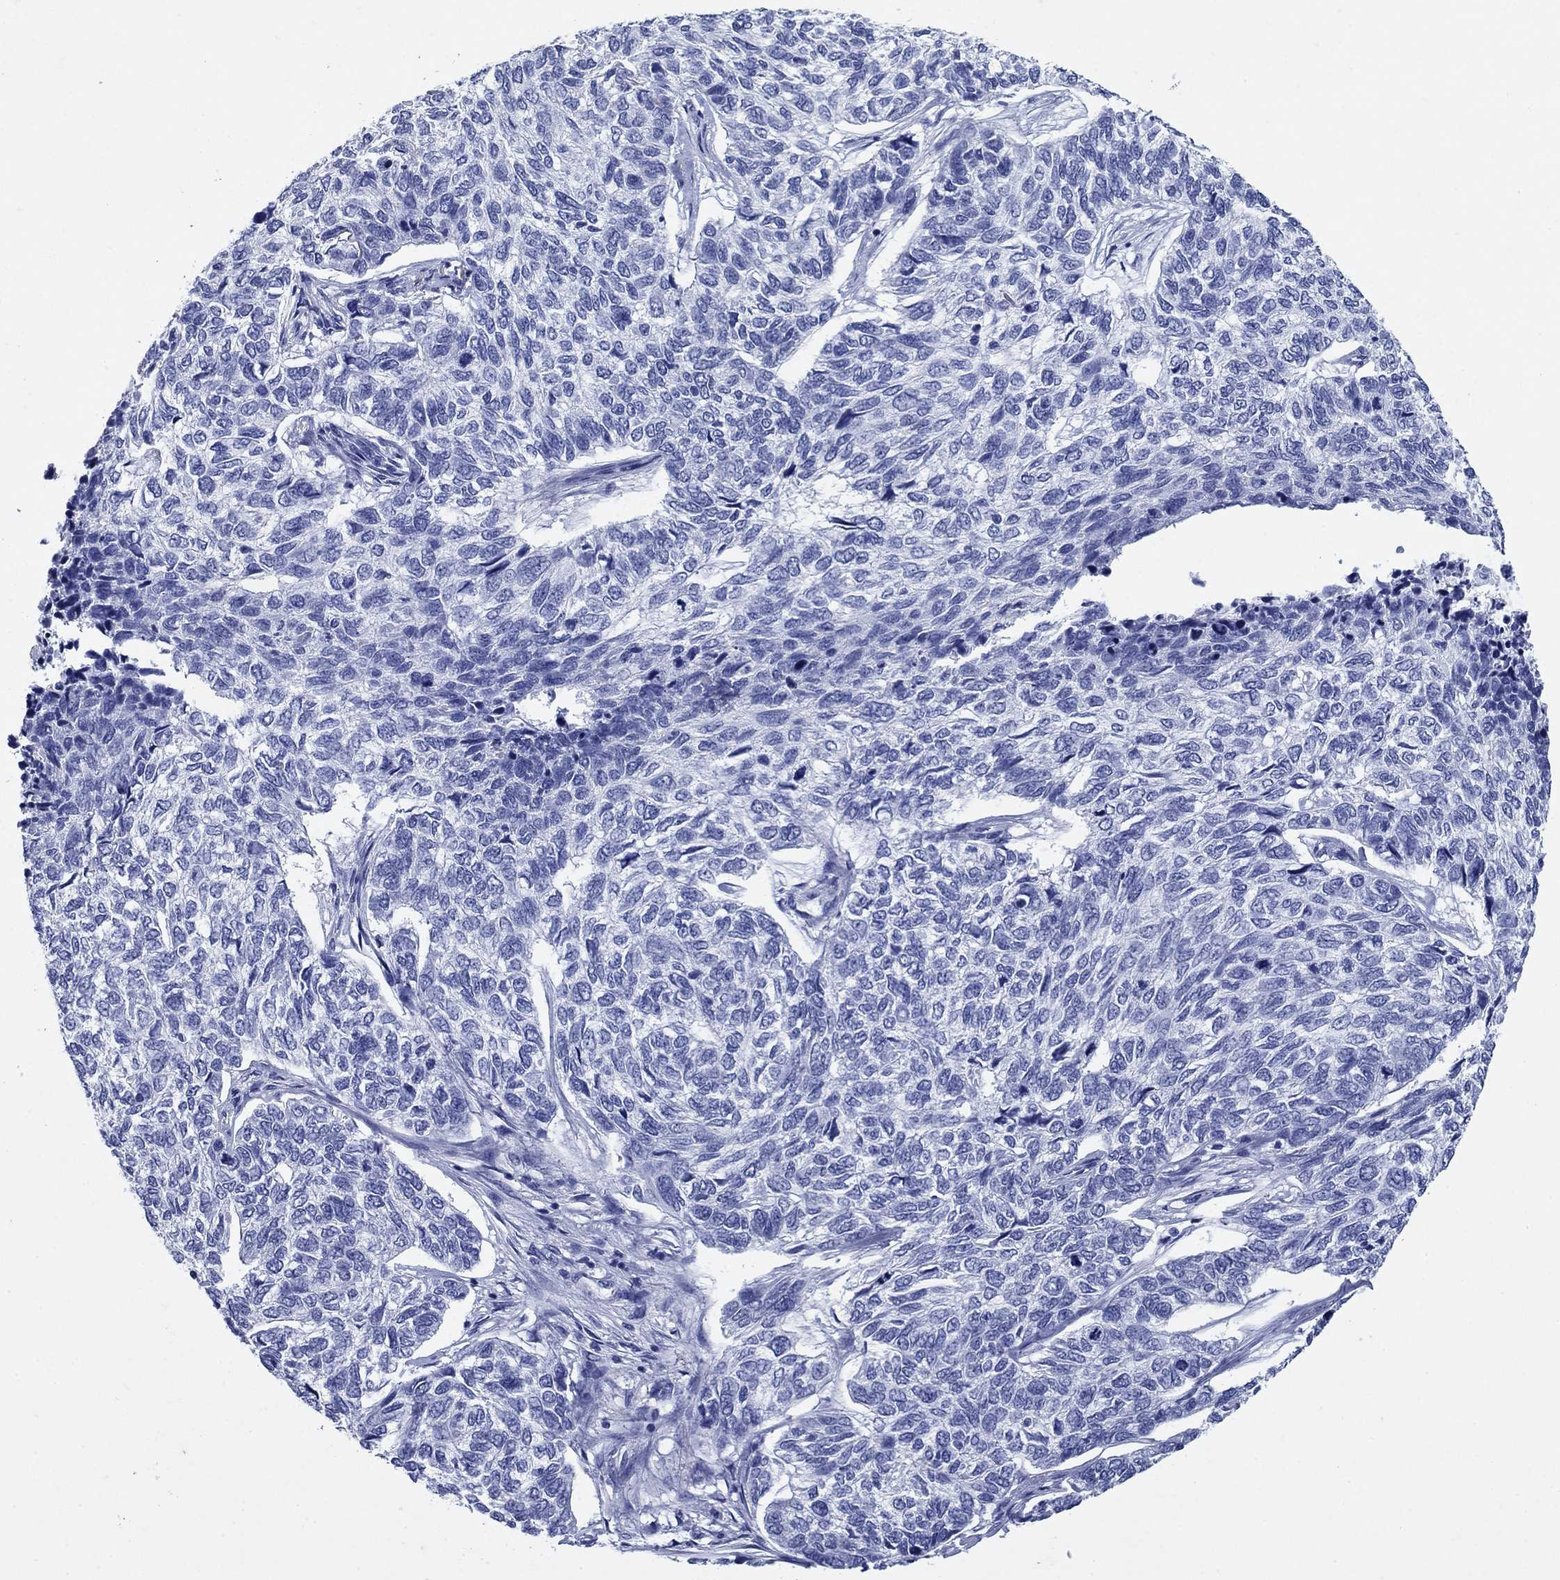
{"staining": {"intensity": "negative", "quantity": "none", "location": "none"}, "tissue": "skin cancer", "cell_type": "Tumor cells", "image_type": "cancer", "snomed": [{"axis": "morphology", "description": "Basal cell carcinoma"}, {"axis": "topography", "description": "Skin"}], "caption": "Immunohistochemistry photomicrograph of basal cell carcinoma (skin) stained for a protein (brown), which reveals no positivity in tumor cells. (IHC, brightfield microscopy, high magnification).", "gene": "AZU1", "patient": {"sex": "female", "age": 65}}